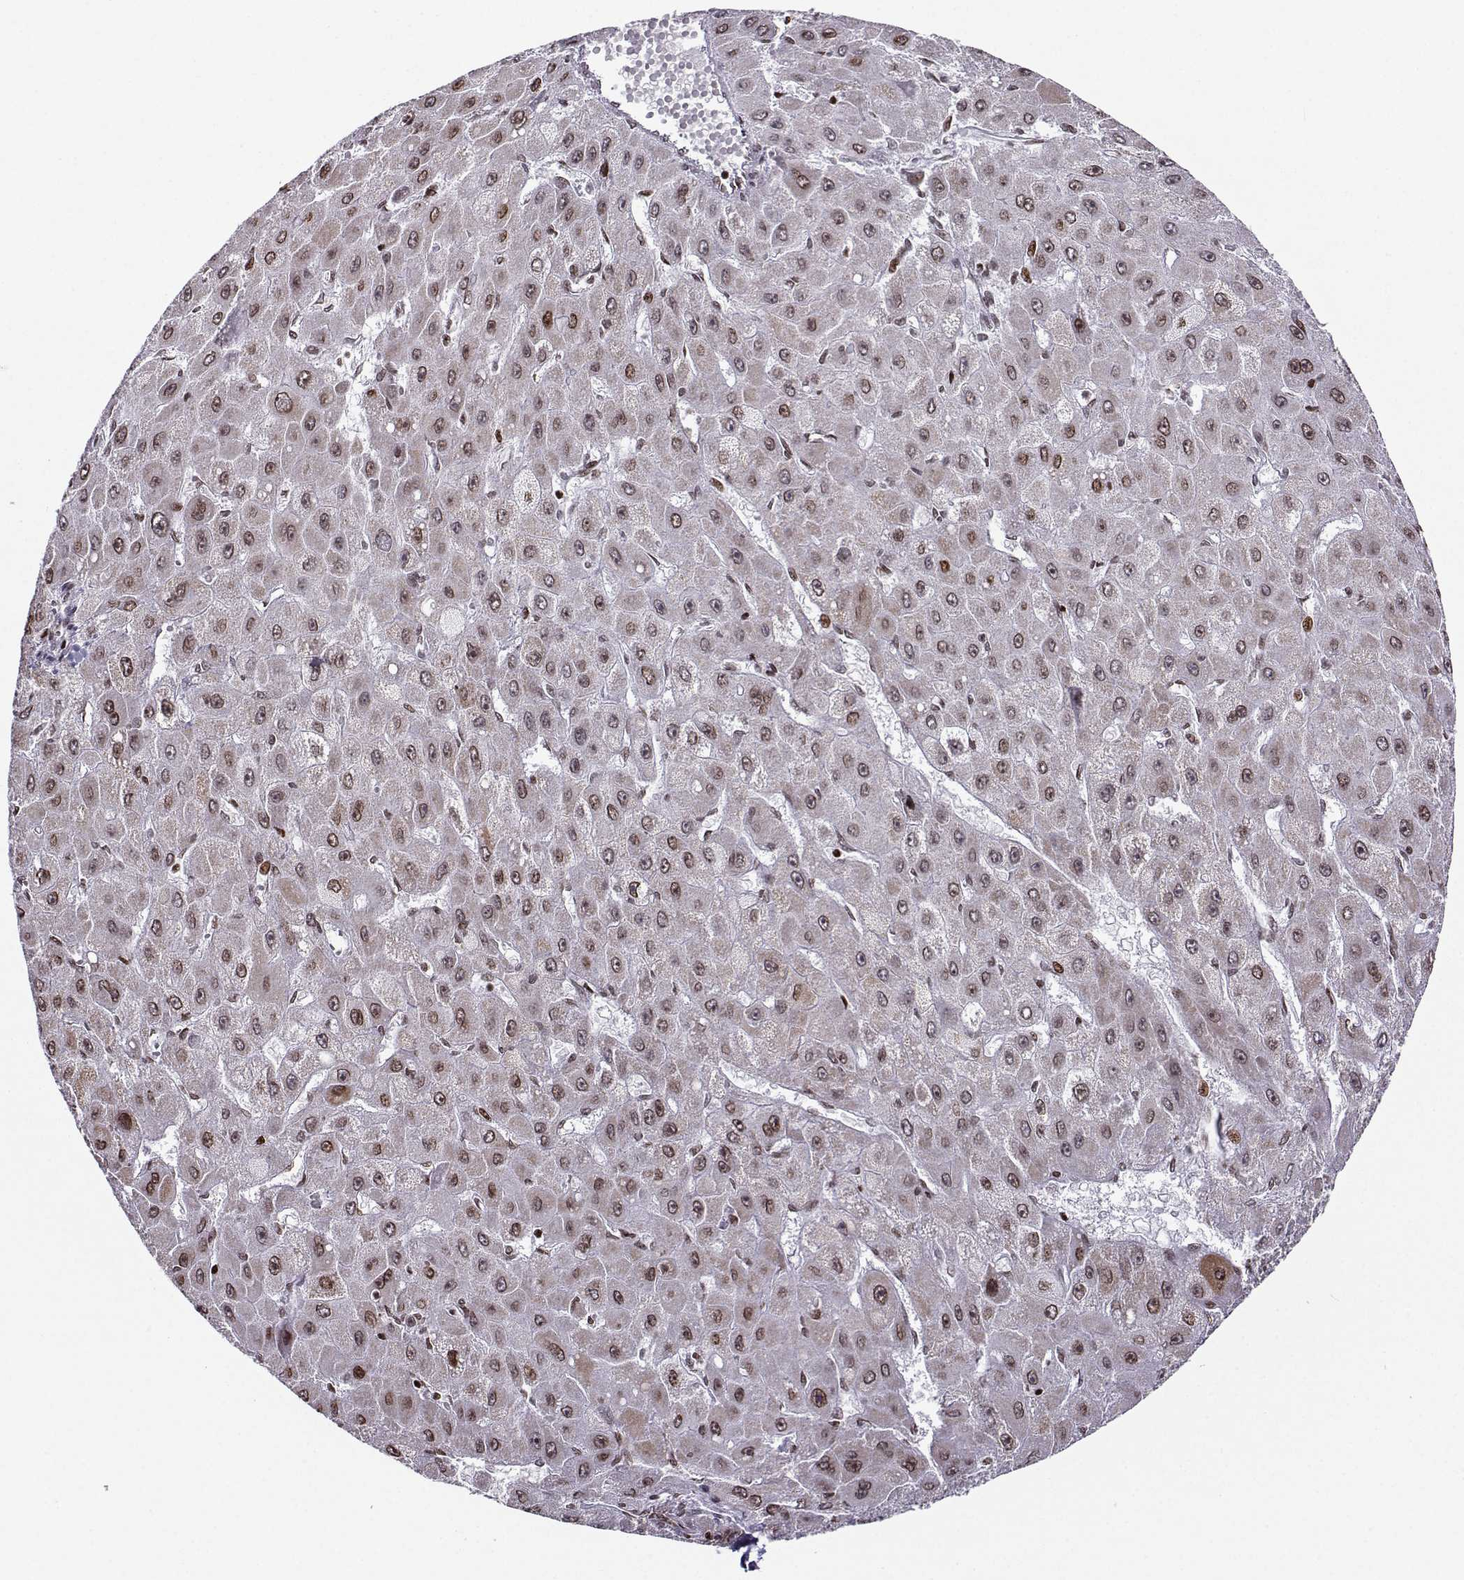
{"staining": {"intensity": "strong", "quantity": "25%-75%", "location": "nuclear"}, "tissue": "liver cancer", "cell_type": "Tumor cells", "image_type": "cancer", "snomed": [{"axis": "morphology", "description": "Carcinoma, Hepatocellular, NOS"}, {"axis": "topography", "description": "Liver"}], "caption": "DAB immunohistochemical staining of liver cancer (hepatocellular carcinoma) displays strong nuclear protein positivity in approximately 25%-75% of tumor cells. (Brightfield microscopy of DAB IHC at high magnification).", "gene": "ZNF19", "patient": {"sex": "female", "age": 25}}